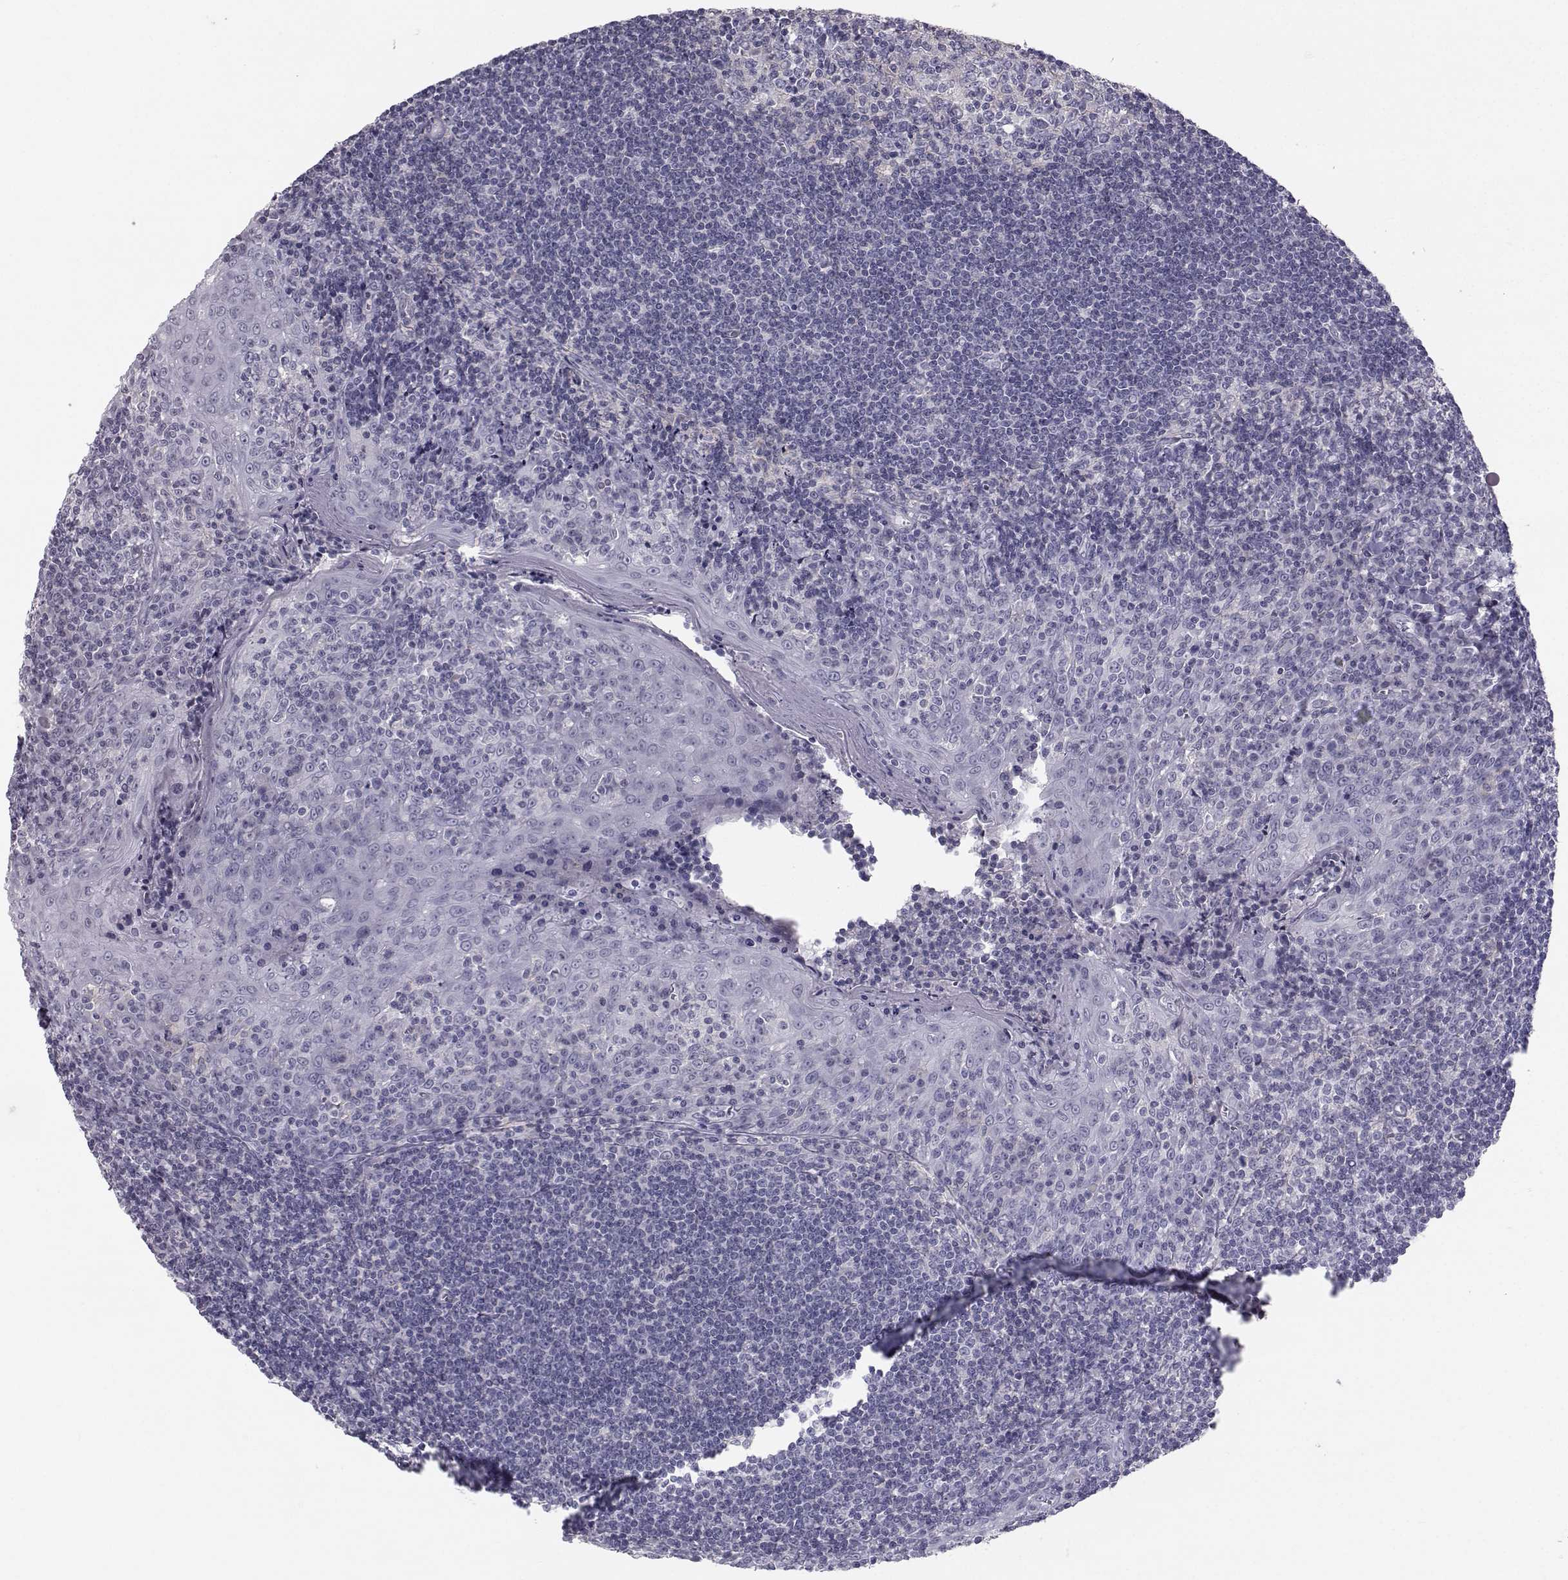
{"staining": {"intensity": "negative", "quantity": "none", "location": "none"}, "tissue": "tonsil", "cell_type": "Germinal center cells", "image_type": "normal", "snomed": [{"axis": "morphology", "description": "Normal tissue, NOS"}, {"axis": "topography", "description": "Tonsil"}], "caption": "An image of tonsil stained for a protein exhibits no brown staining in germinal center cells.", "gene": "SPDYE4", "patient": {"sex": "male", "age": 33}}